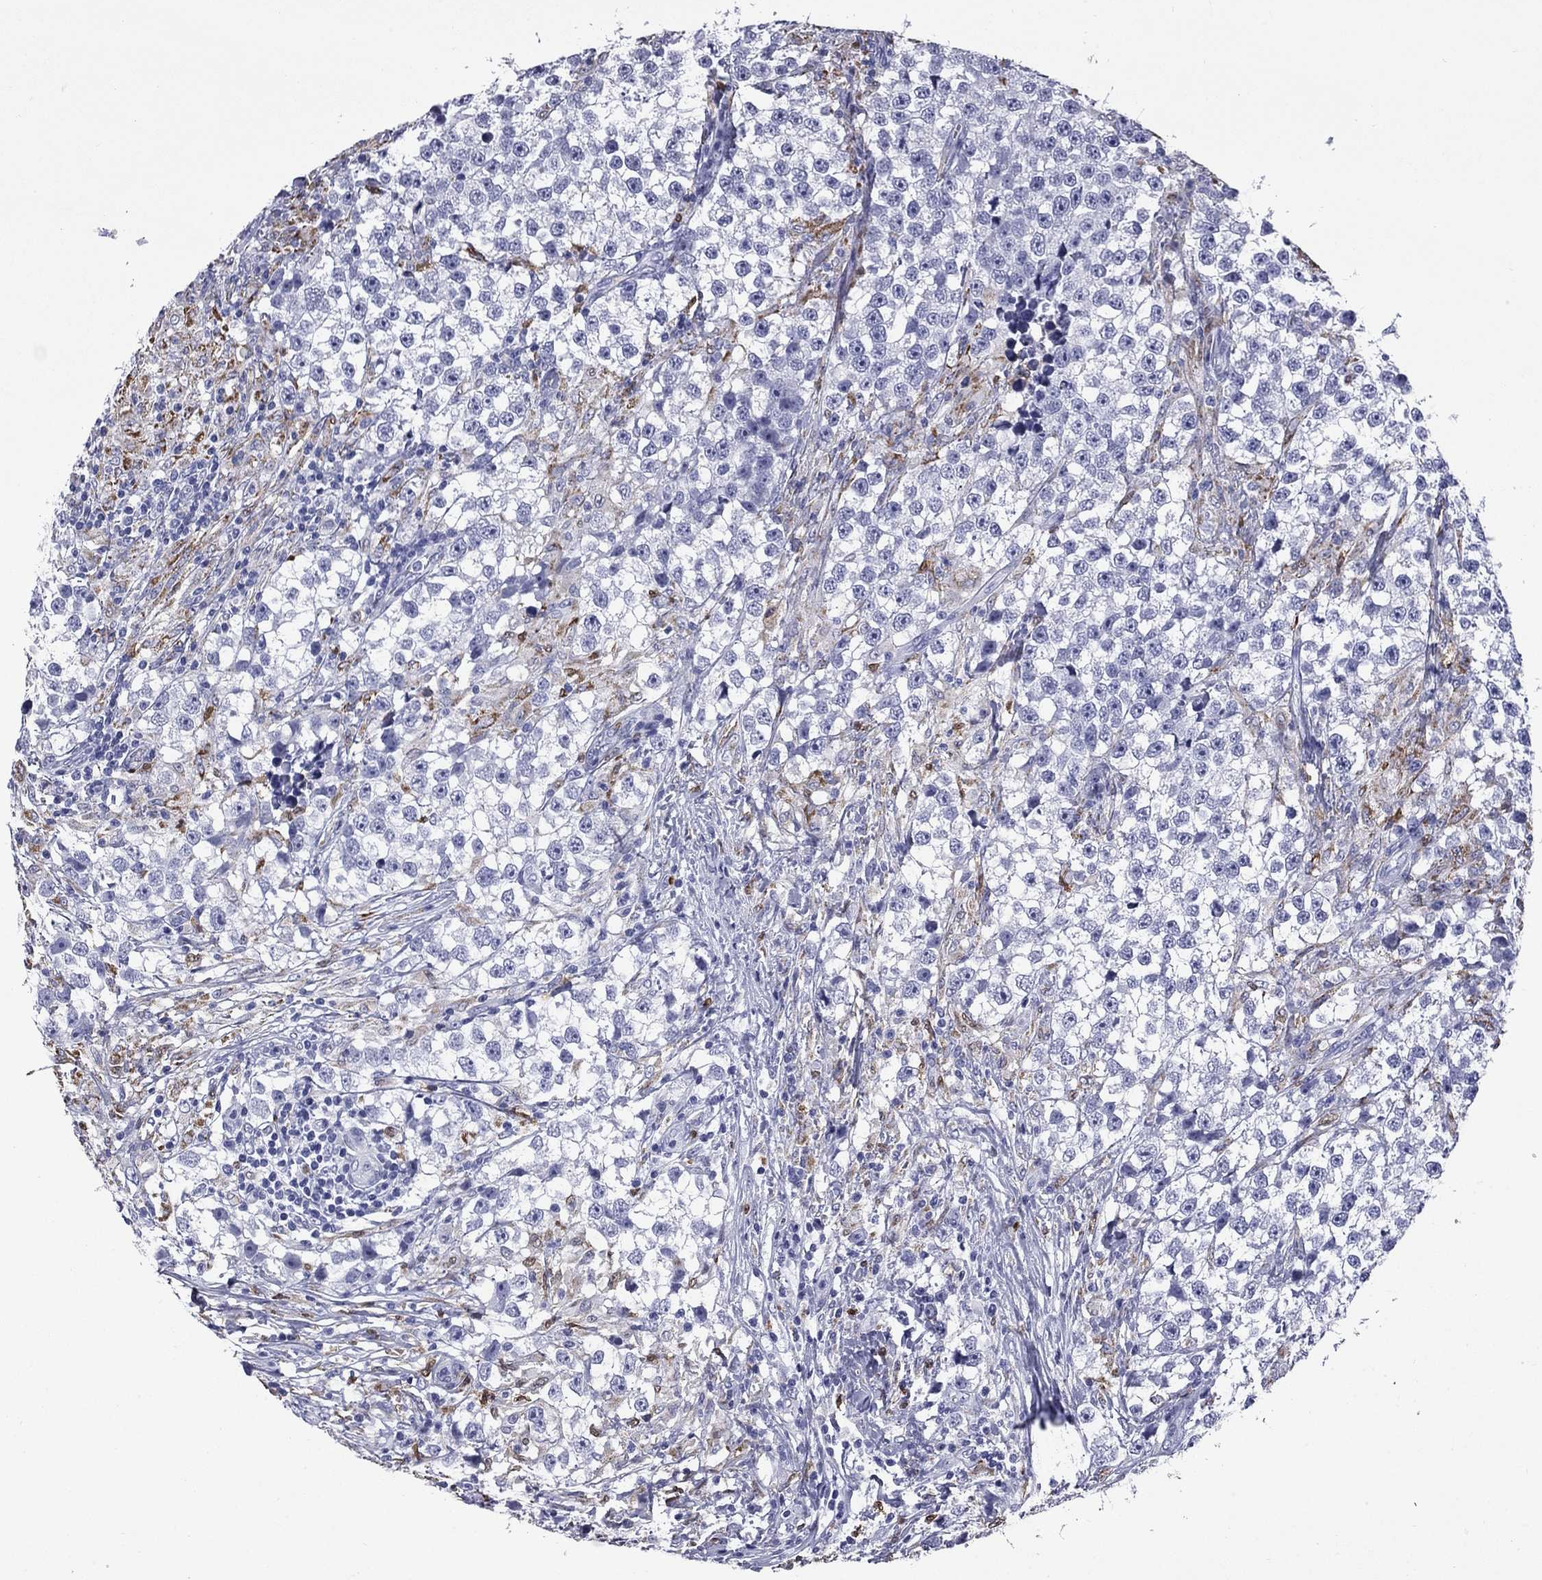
{"staining": {"intensity": "negative", "quantity": "none", "location": "none"}, "tissue": "testis cancer", "cell_type": "Tumor cells", "image_type": "cancer", "snomed": [{"axis": "morphology", "description": "Seminoma, NOS"}, {"axis": "topography", "description": "Testis"}], "caption": "Immunohistochemistry of seminoma (testis) displays no positivity in tumor cells.", "gene": "TRIM29", "patient": {"sex": "male", "age": 46}}